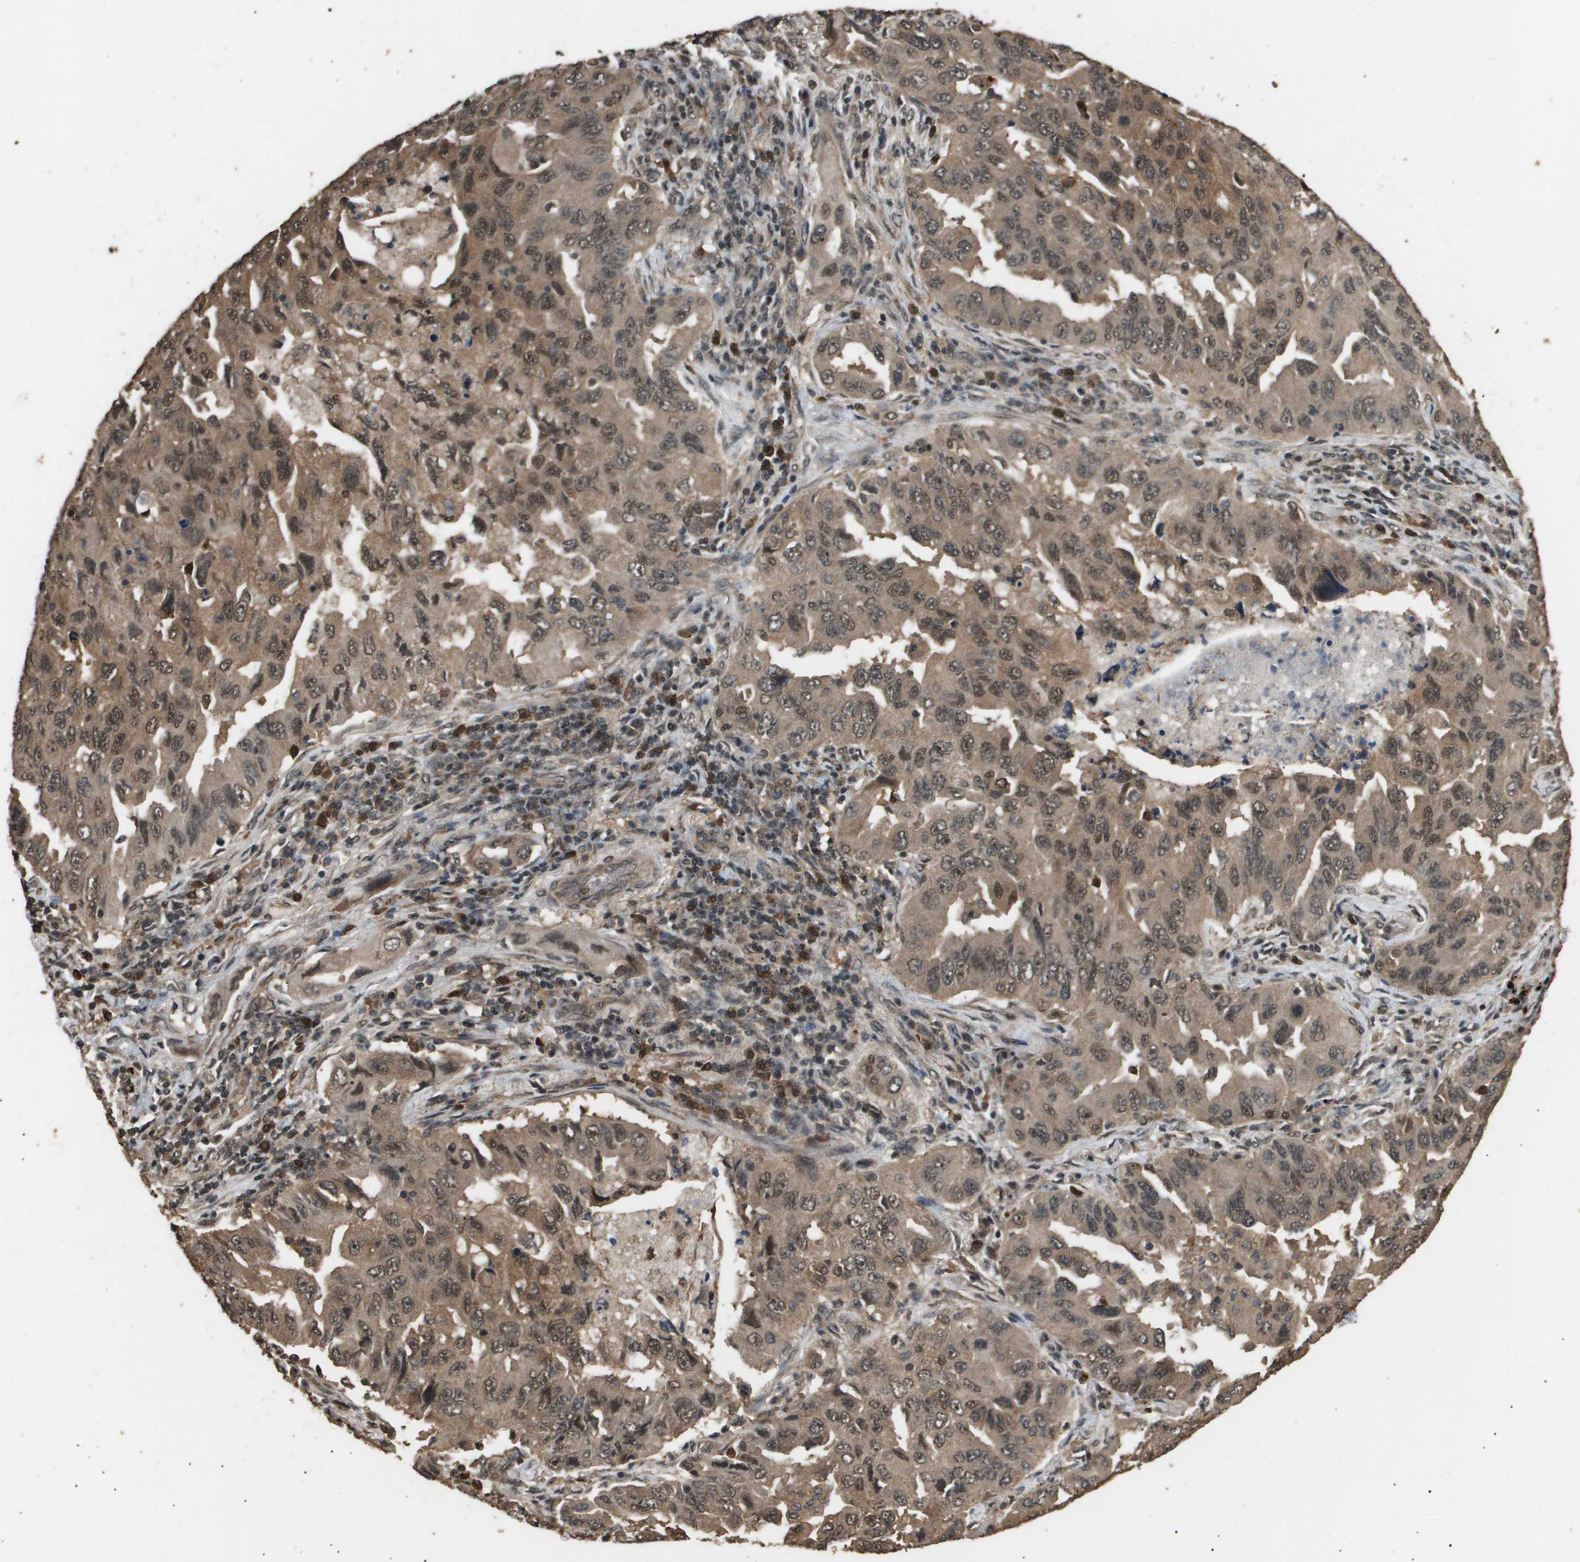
{"staining": {"intensity": "weak", "quantity": ">75%", "location": "cytoplasmic/membranous,nuclear"}, "tissue": "lung cancer", "cell_type": "Tumor cells", "image_type": "cancer", "snomed": [{"axis": "morphology", "description": "Adenocarcinoma, NOS"}, {"axis": "topography", "description": "Lung"}], "caption": "Lung cancer tissue exhibits weak cytoplasmic/membranous and nuclear positivity in approximately >75% of tumor cells, visualized by immunohistochemistry. (DAB IHC with brightfield microscopy, high magnification).", "gene": "ING1", "patient": {"sex": "female", "age": 65}}